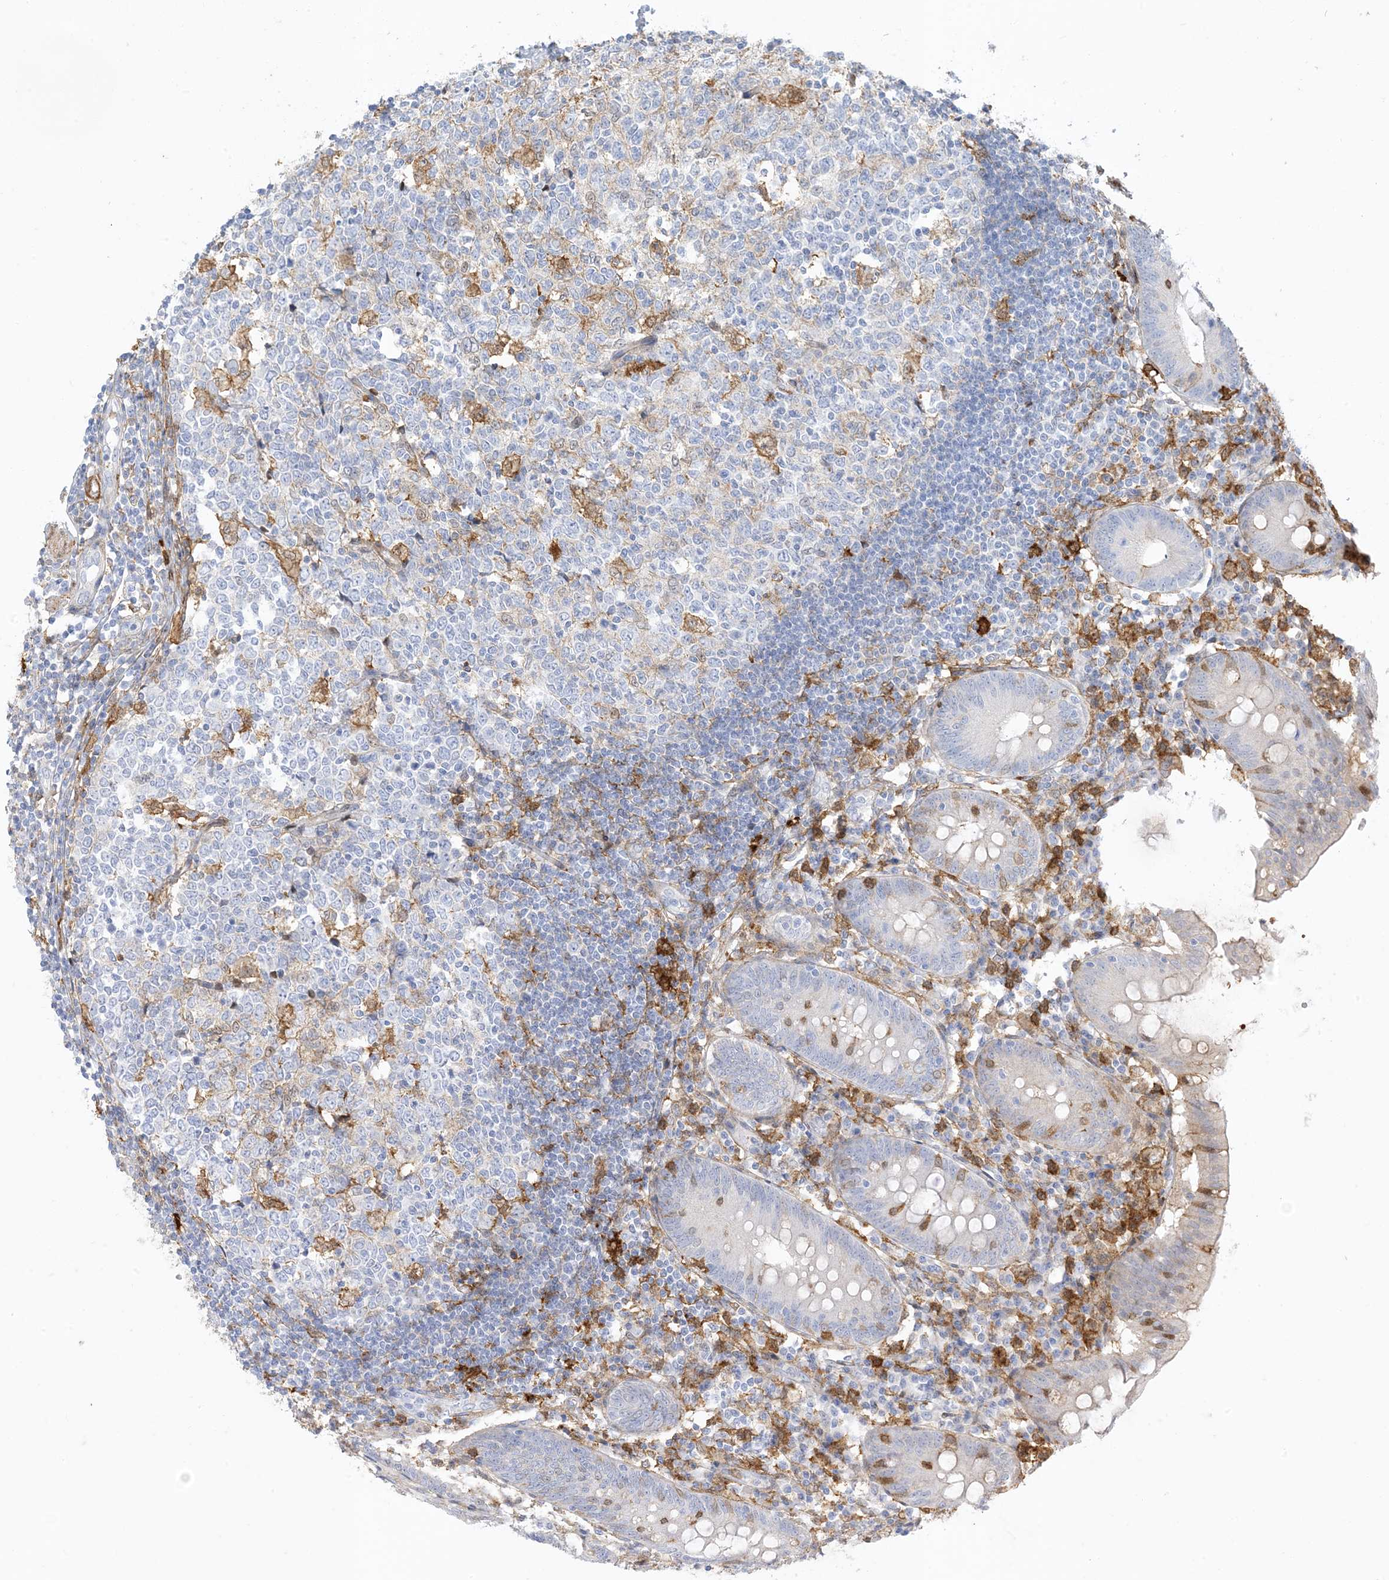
{"staining": {"intensity": "negative", "quantity": "none", "location": "none"}, "tissue": "appendix", "cell_type": "Glandular cells", "image_type": "normal", "snomed": [{"axis": "morphology", "description": "Normal tissue, NOS"}, {"axis": "topography", "description": "Appendix"}], "caption": "Glandular cells show no significant protein expression in normal appendix. The staining was performed using DAB (3,3'-diaminobenzidine) to visualize the protein expression in brown, while the nuclei were stained in blue with hematoxylin (Magnification: 20x).", "gene": "GSN", "patient": {"sex": "female", "age": 54}}